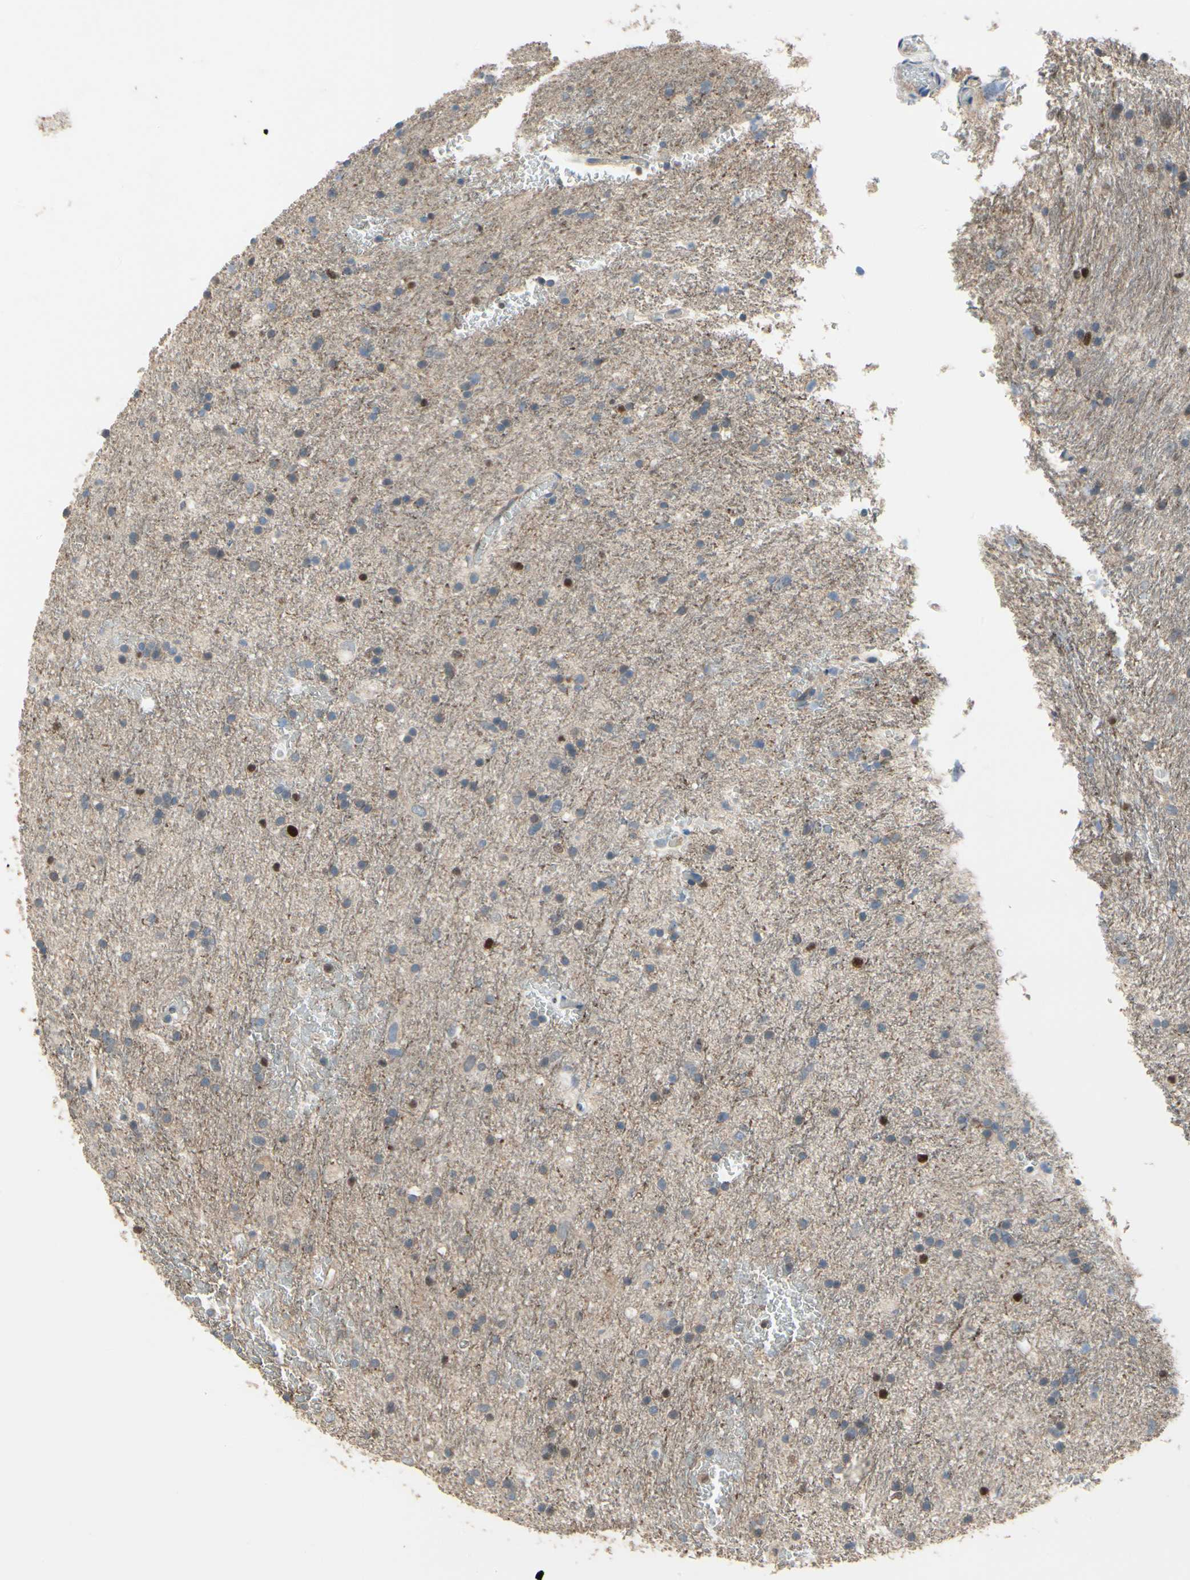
{"staining": {"intensity": "strong", "quantity": "<25%", "location": "nuclear"}, "tissue": "glioma", "cell_type": "Tumor cells", "image_type": "cancer", "snomed": [{"axis": "morphology", "description": "Glioma, malignant, Low grade"}, {"axis": "topography", "description": "Brain"}], "caption": "Immunohistochemical staining of human glioma displays medium levels of strong nuclear staining in approximately <25% of tumor cells.", "gene": "CGREF1", "patient": {"sex": "male", "age": 77}}